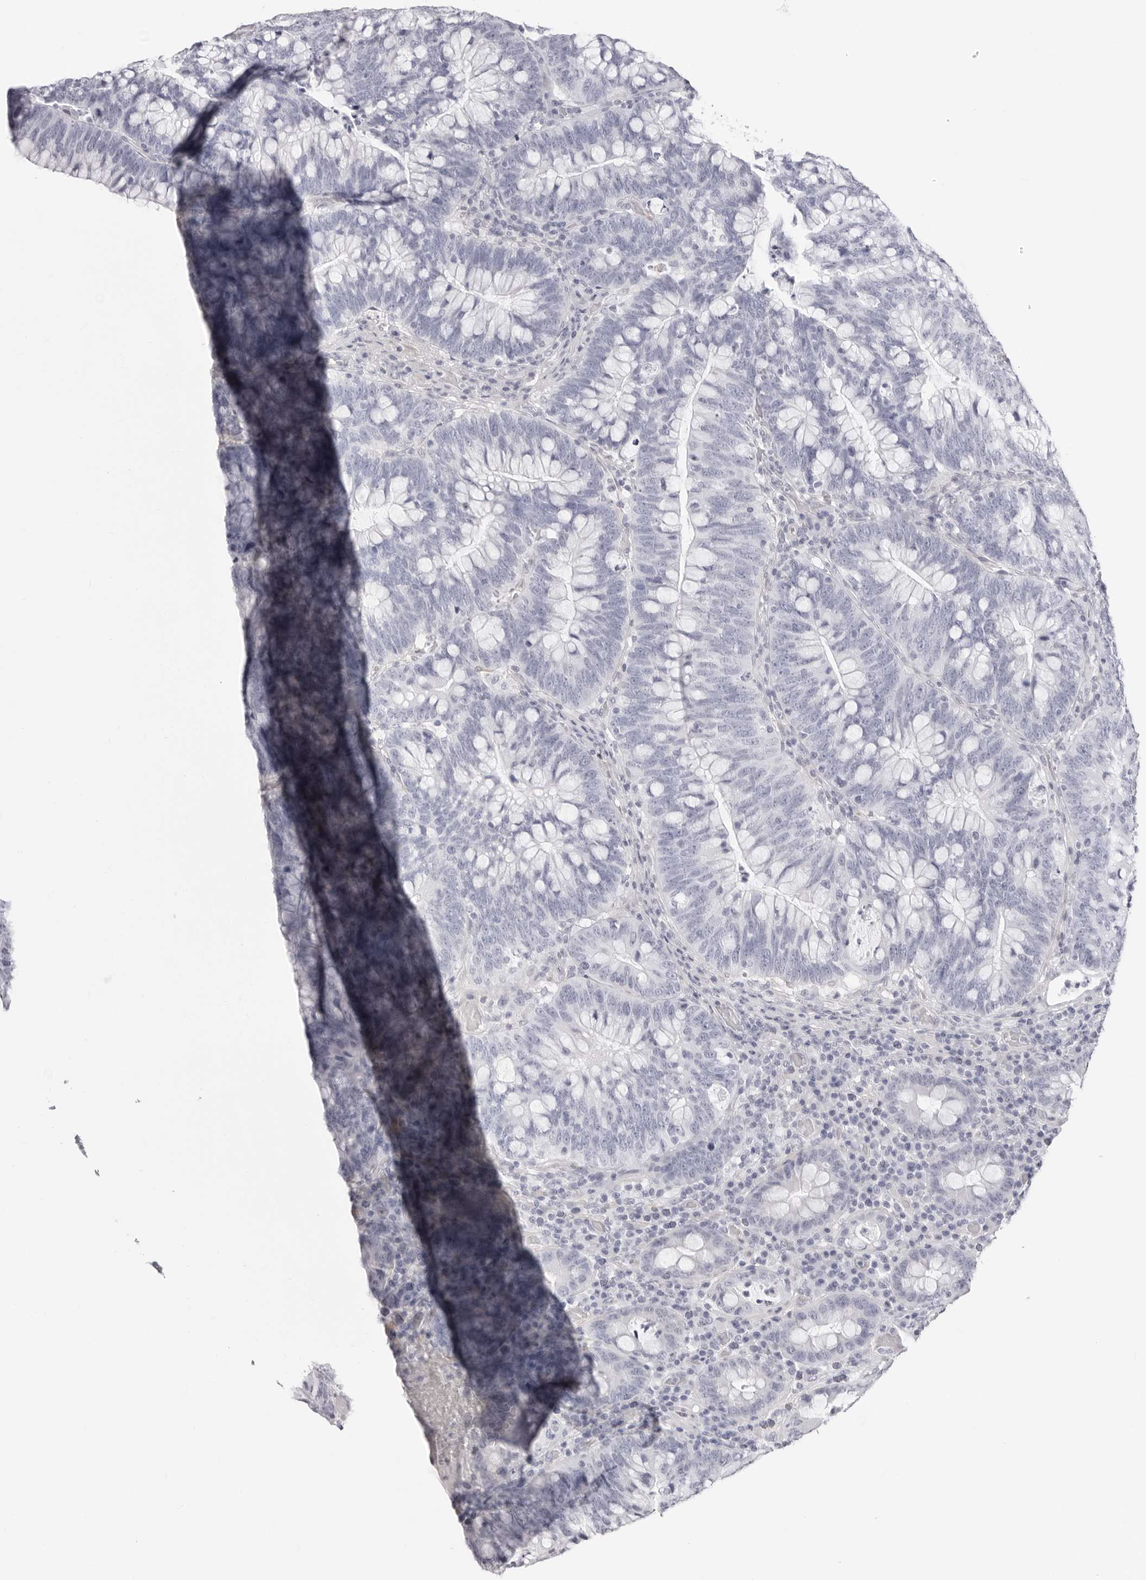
{"staining": {"intensity": "negative", "quantity": "none", "location": "none"}, "tissue": "colorectal cancer", "cell_type": "Tumor cells", "image_type": "cancer", "snomed": [{"axis": "morphology", "description": "Adenocarcinoma, NOS"}, {"axis": "topography", "description": "Colon"}], "caption": "Colorectal cancer stained for a protein using immunohistochemistry (IHC) demonstrates no staining tumor cells.", "gene": "INSL3", "patient": {"sex": "female", "age": 66}}